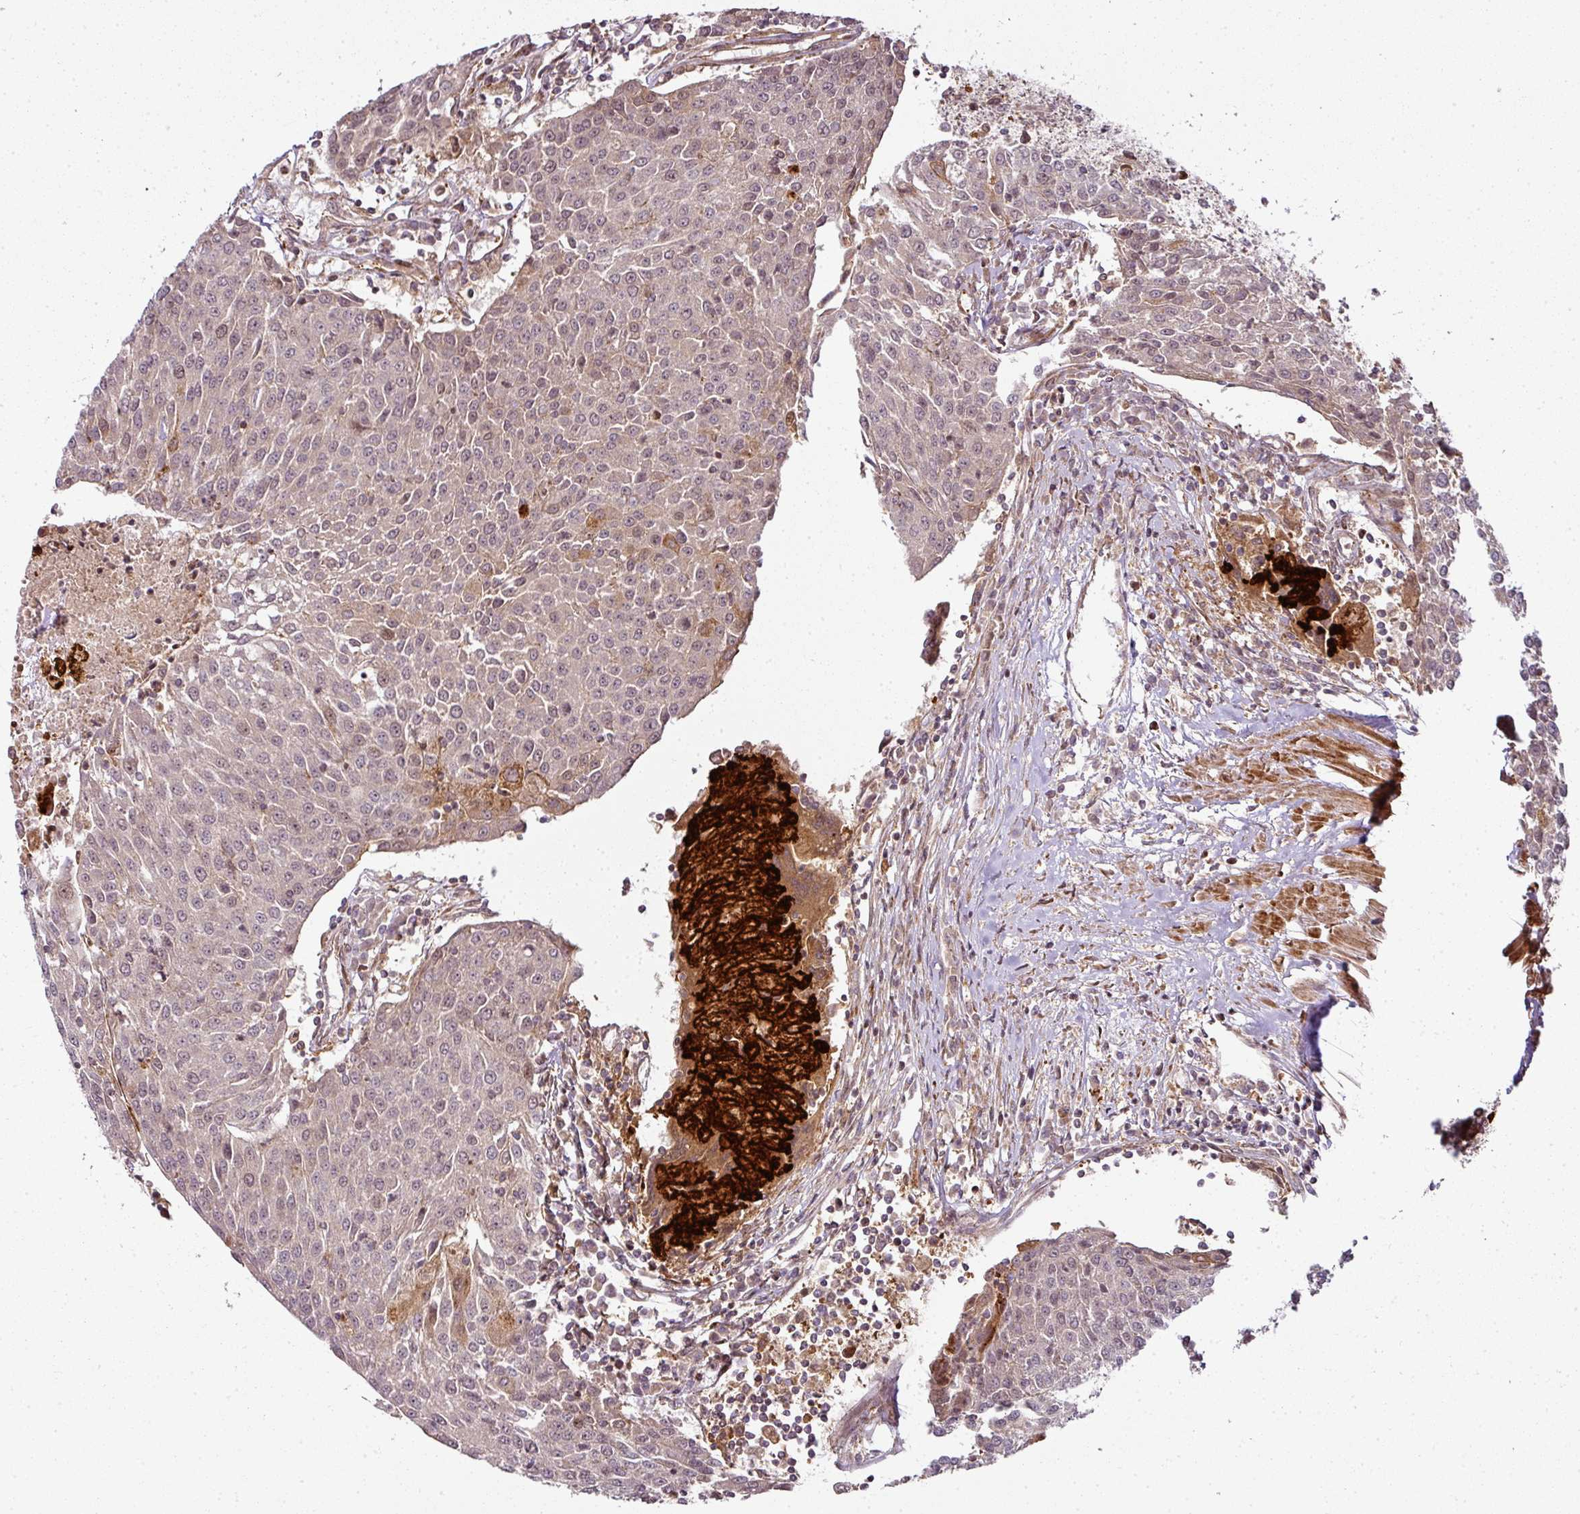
{"staining": {"intensity": "weak", "quantity": "<25%", "location": "nuclear"}, "tissue": "urothelial cancer", "cell_type": "Tumor cells", "image_type": "cancer", "snomed": [{"axis": "morphology", "description": "Urothelial carcinoma, High grade"}, {"axis": "topography", "description": "Urinary bladder"}], "caption": "This is an IHC image of urothelial cancer. There is no expression in tumor cells.", "gene": "ATAT1", "patient": {"sex": "female", "age": 85}}